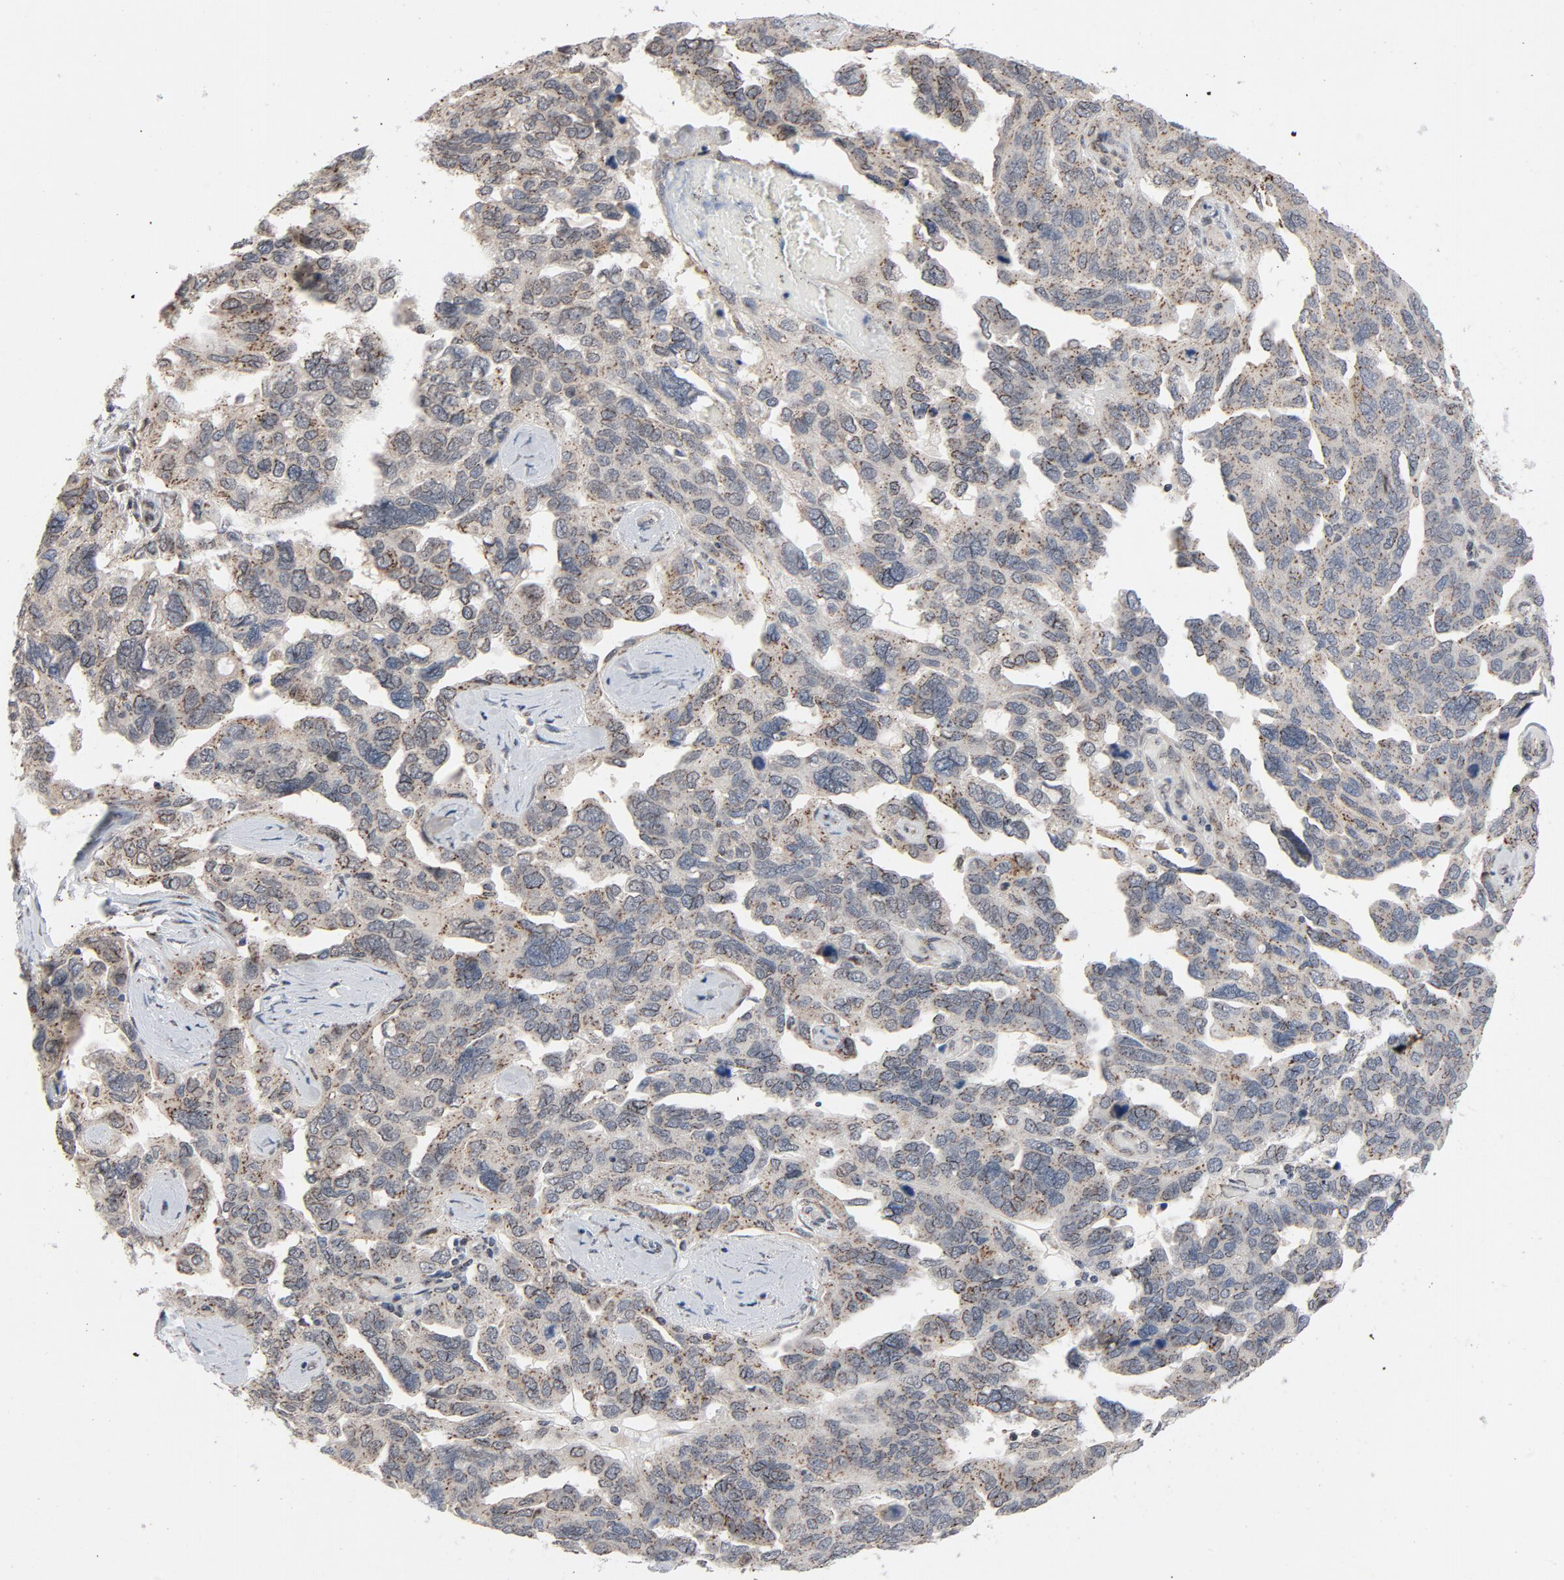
{"staining": {"intensity": "weak", "quantity": "<25%", "location": "cytoplasmic/membranous"}, "tissue": "ovarian cancer", "cell_type": "Tumor cells", "image_type": "cancer", "snomed": [{"axis": "morphology", "description": "Cystadenocarcinoma, serous, NOS"}, {"axis": "topography", "description": "Ovary"}], "caption": "An immunohistochemistry image of ovarian cancer is shown. There is no staining in tumor cells of ovarian cancer.", "gene": "RPL12", "patient": {"sex": "female", "age": 64}}